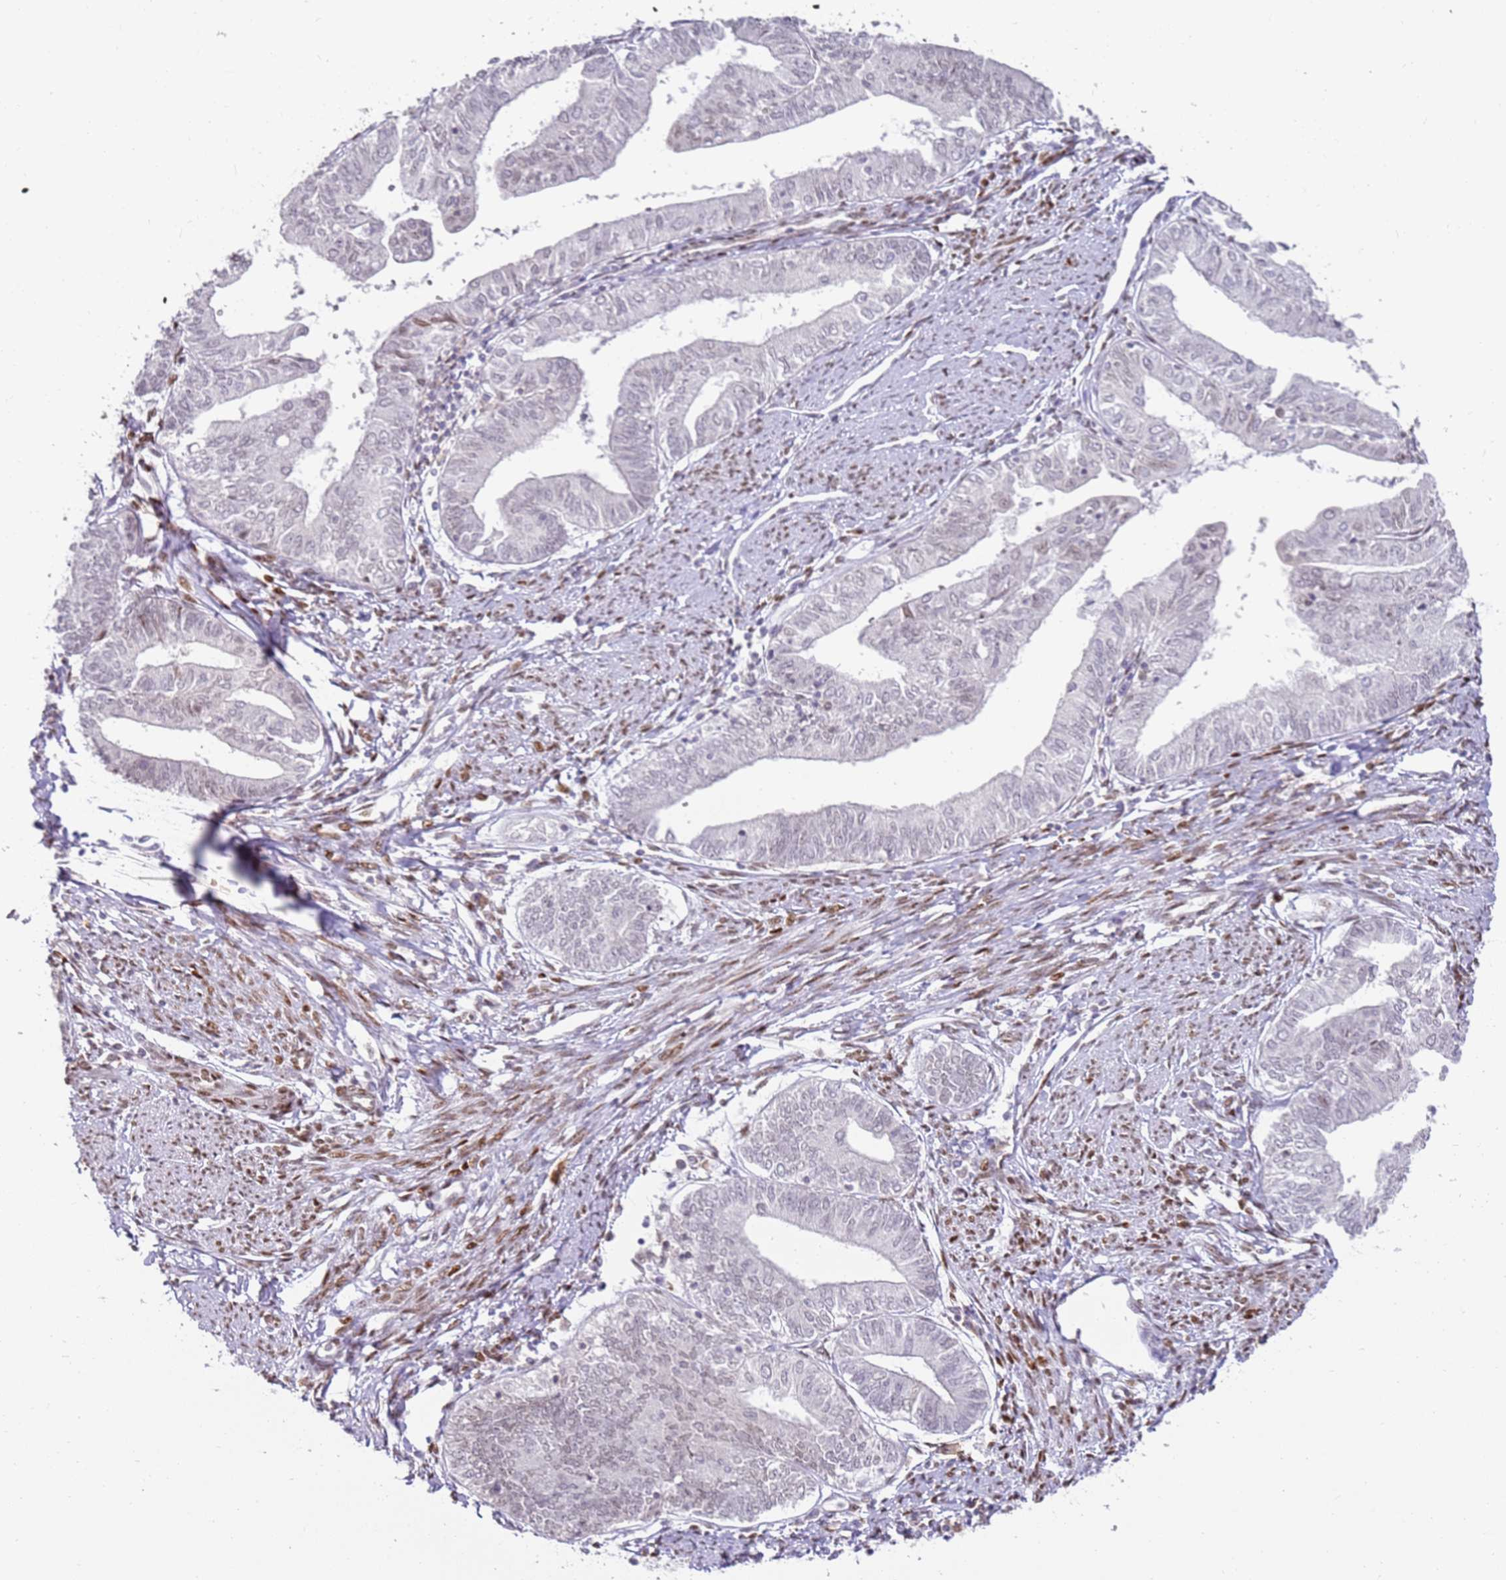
{"staining": {"intensity": "negative", "quantity": "none", "location": "none"}, "tissue": "endometrial cancer", "cell_type": "Tumor cells", "image_type": "cancer", "snomed": [{"axis": "morphology", "description": "Adenocarcinoma, NOS"}, {"axis": "topography", "description": "Endometrium"}], "caption": "This is an IHC micrograph of human endometrial cancer (adenocarcinoma). There is no positivity in tumor cells.", "gene": "PHC2", "patient": {"sex": "female", "age": 66}}